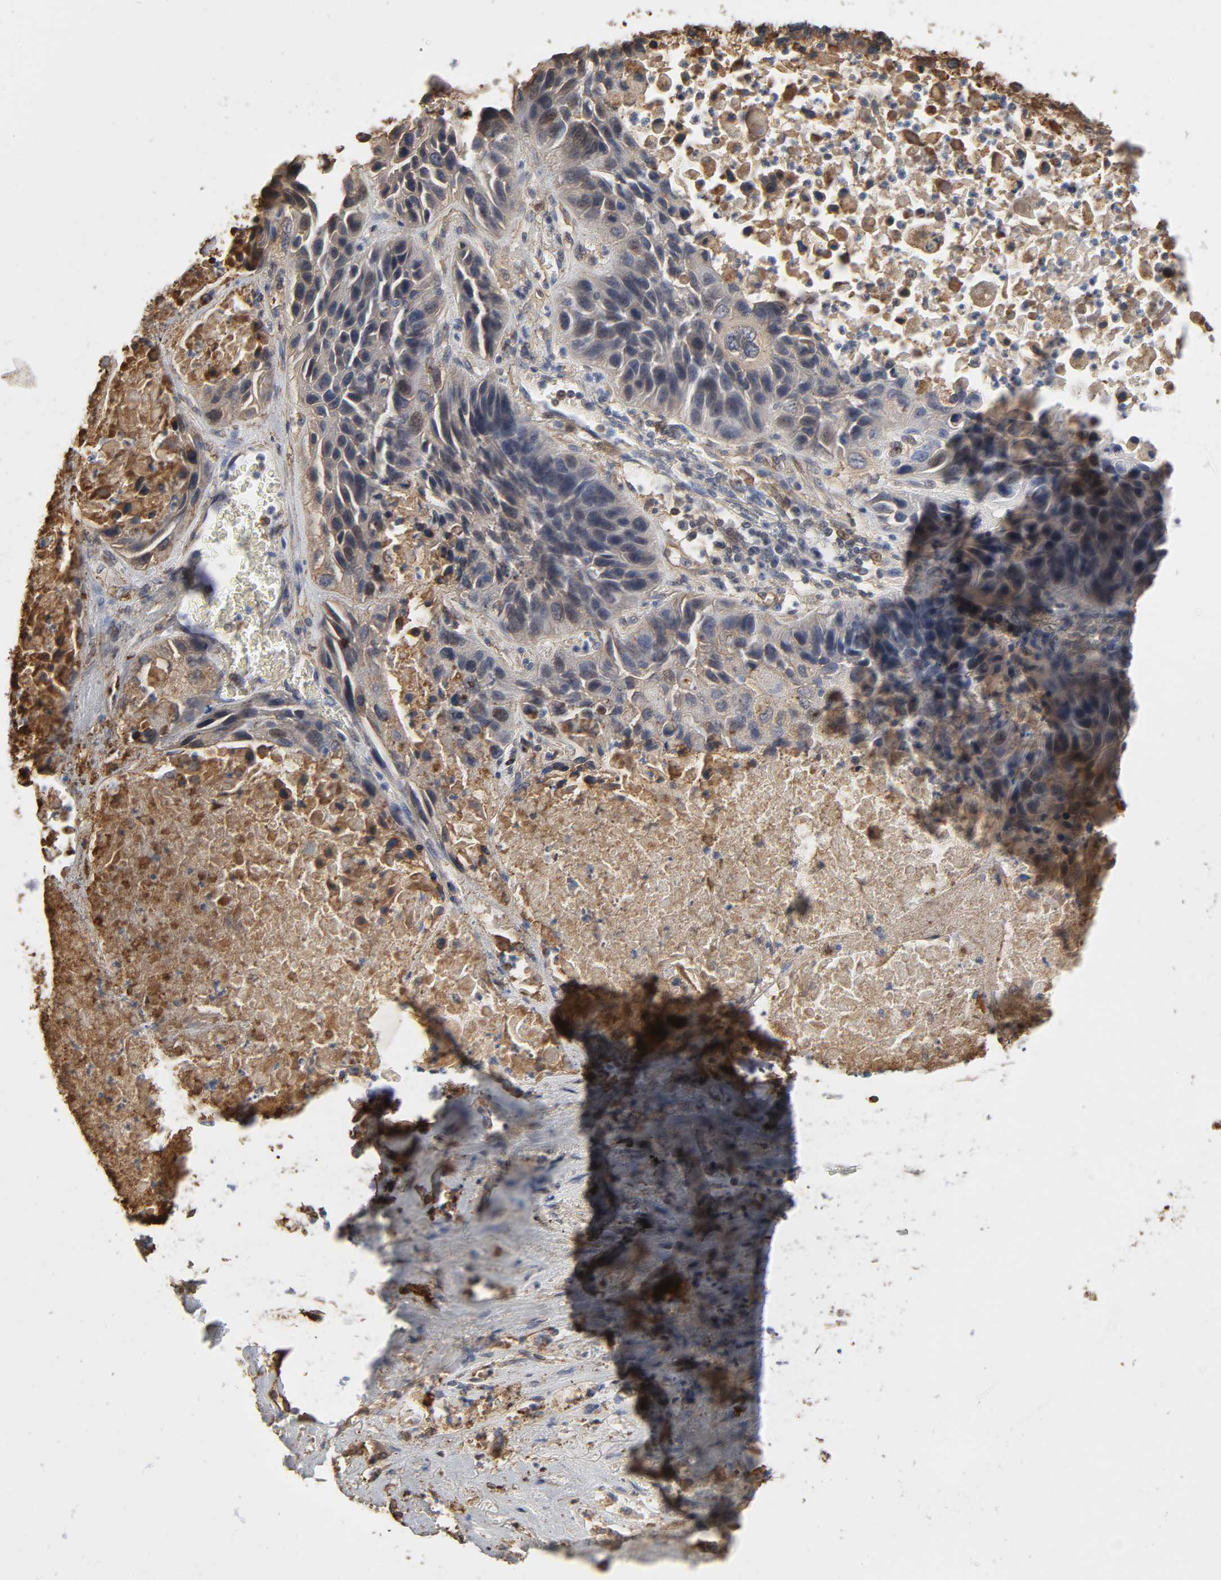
{"staining": {"intensity": "weak", "quantity": "<25%", "location": "cytoplasmic/membranous,nuclear"}, "tissue": "lung cancer", "cell_type": "Tumor cells", "image_type": "cancer", "snomed": [{"axis": "morphology", "description": "Squamous cell carcinoma, NOS"}, {"axis": "topography", "description": "Lung"}], "caption": "Immunohistochemistry of lung squamous cell carcinoma demonstrates no positivity in tumor cells.", "gene": "ANXA2", "patient": {"sex": "female", "age": 76}}